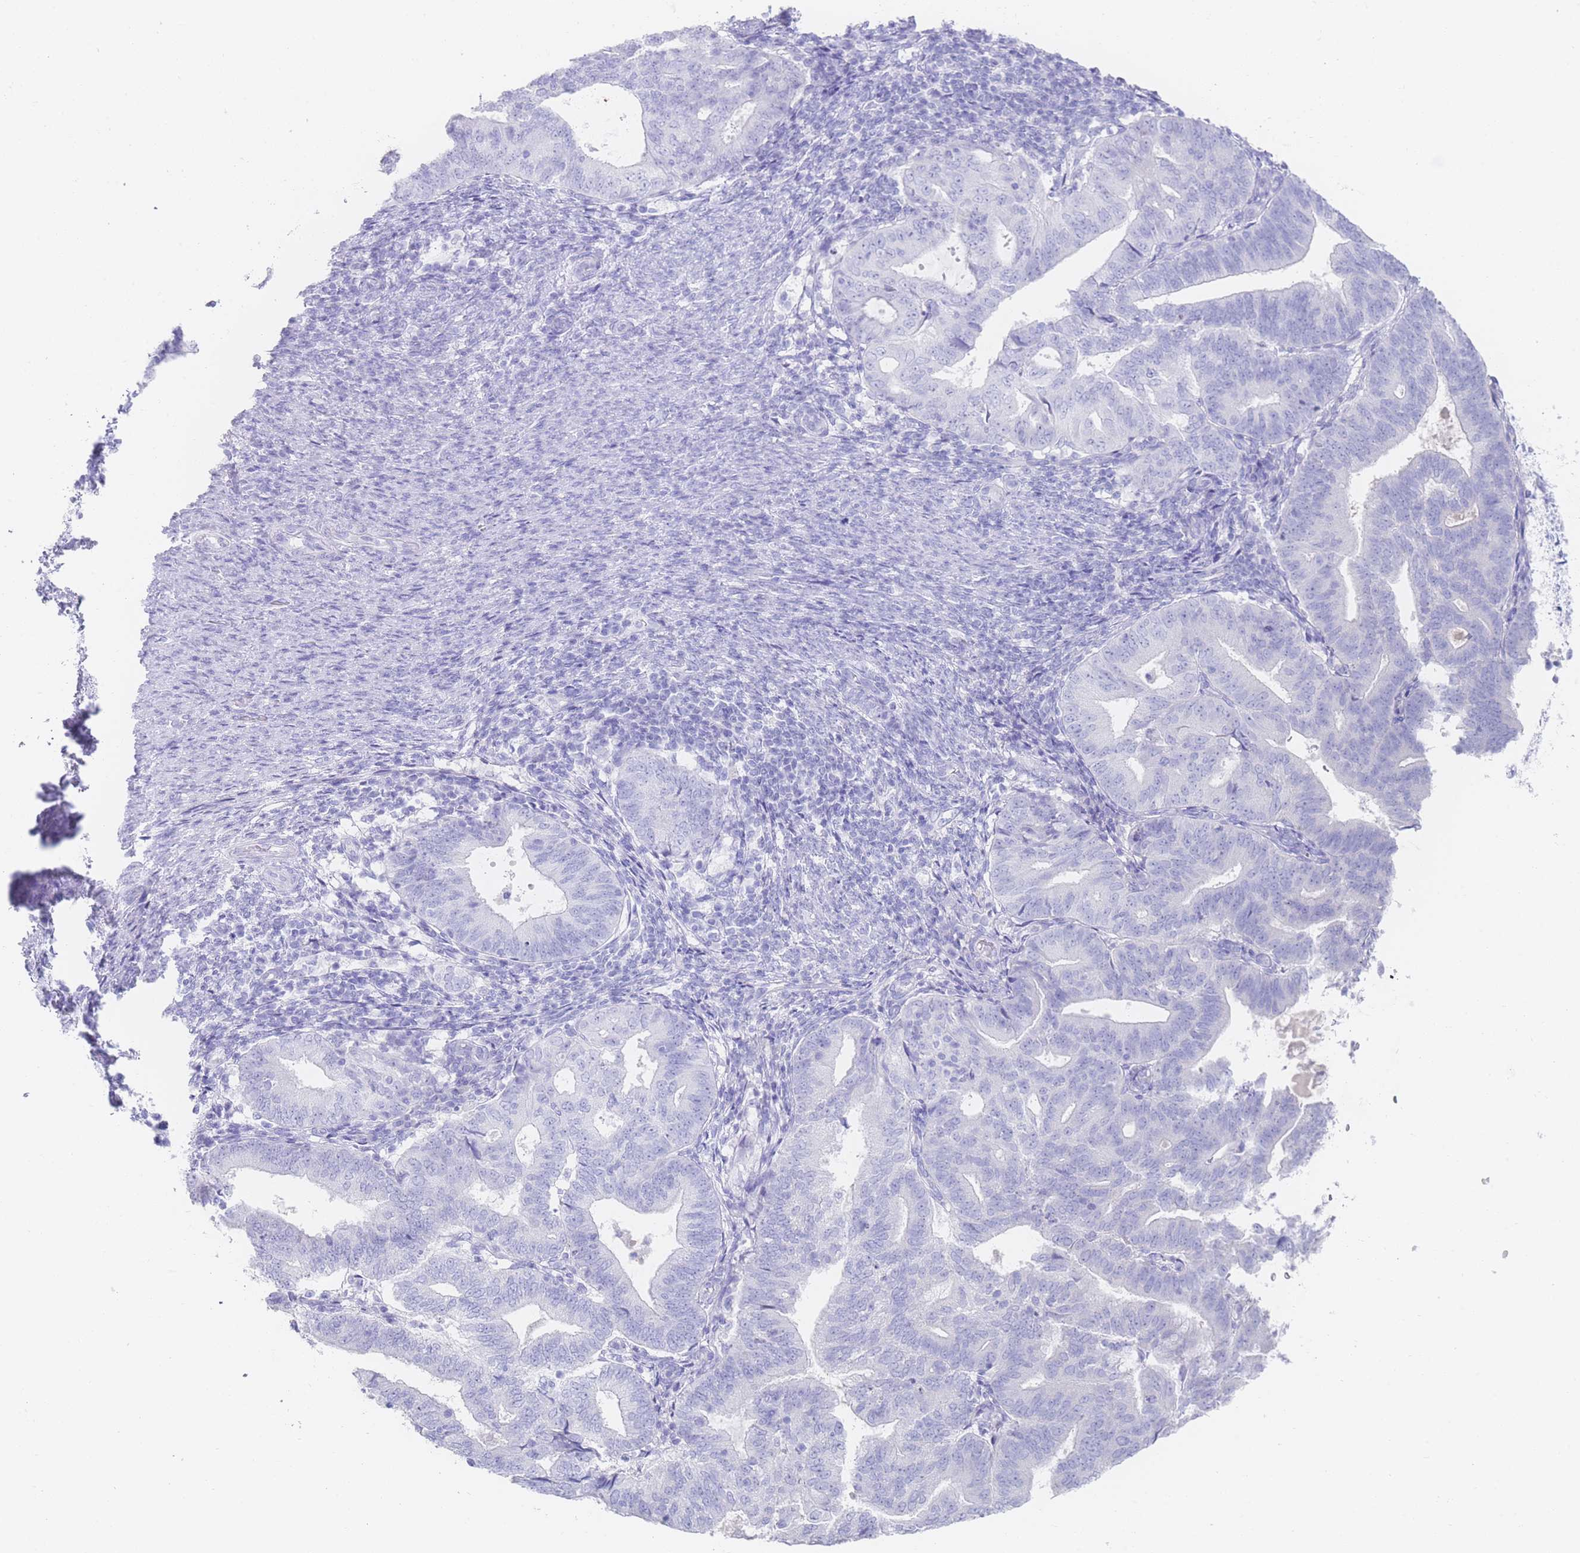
{"staining": {"intensity": "negative", "quantity": "none", "location": "none"}, "tissue": "endometrial cancer", "cell_type": "Tumor cells", "image_type": "cancer", "snomed": [{"axis": "morphology", "description": "Adenocarcinoma, NOS"}, {"axis": "topography", "description": "Endometrium"}], "caption": "Photomicrograph shows no significant protein positivity in tumor cells of endometrial cancer (adenocarcinoma).", "gene": "LRRC37A", "patient": {"sex": "female", "age": 70}}